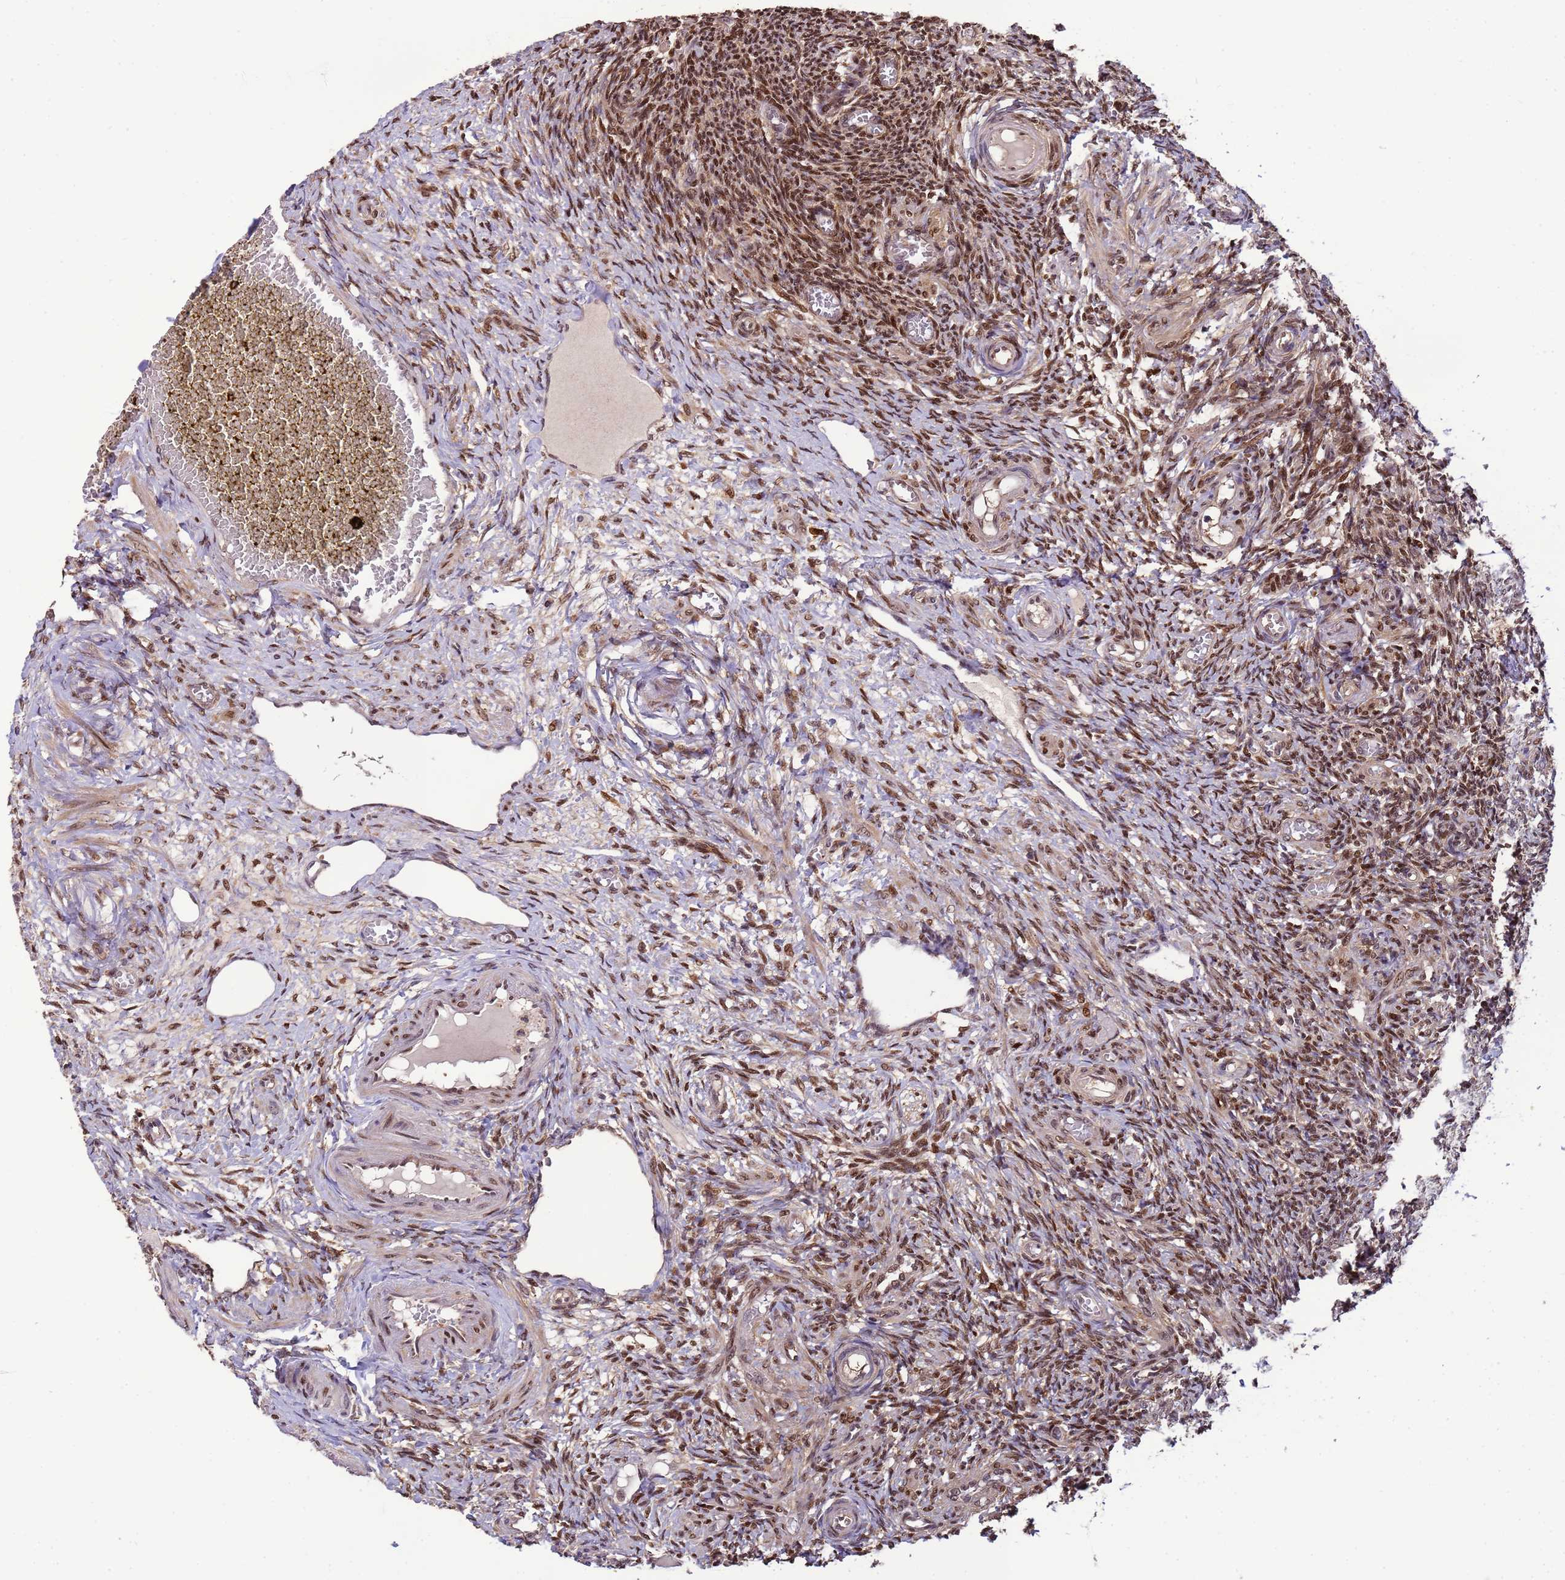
{"staining": {"intensity": "moderate", "quantity": ">75%", "location": "nuclear"}, "tissue": "ovary", "cell_type": "Ovarian stroma cells", "image_type": "normal", "snomed": [{"axis": "morphology", "description": "Normal tissue, NOS"}, {"axis": "topography", "description": "Ovary"}], "caption": "Immunohistochemical staining of normal human ovary reveals moderate nuclear protein staining in about >75% of ovarian stroma cells. (Stains: DAB (3,3'-diaminobenzidine) in brown, nuclei in blue, Microscopy: brightfield microscopy at high magnification).", "gene": "ZBTB5", "patient": {"sex": "female", "age": 27}}